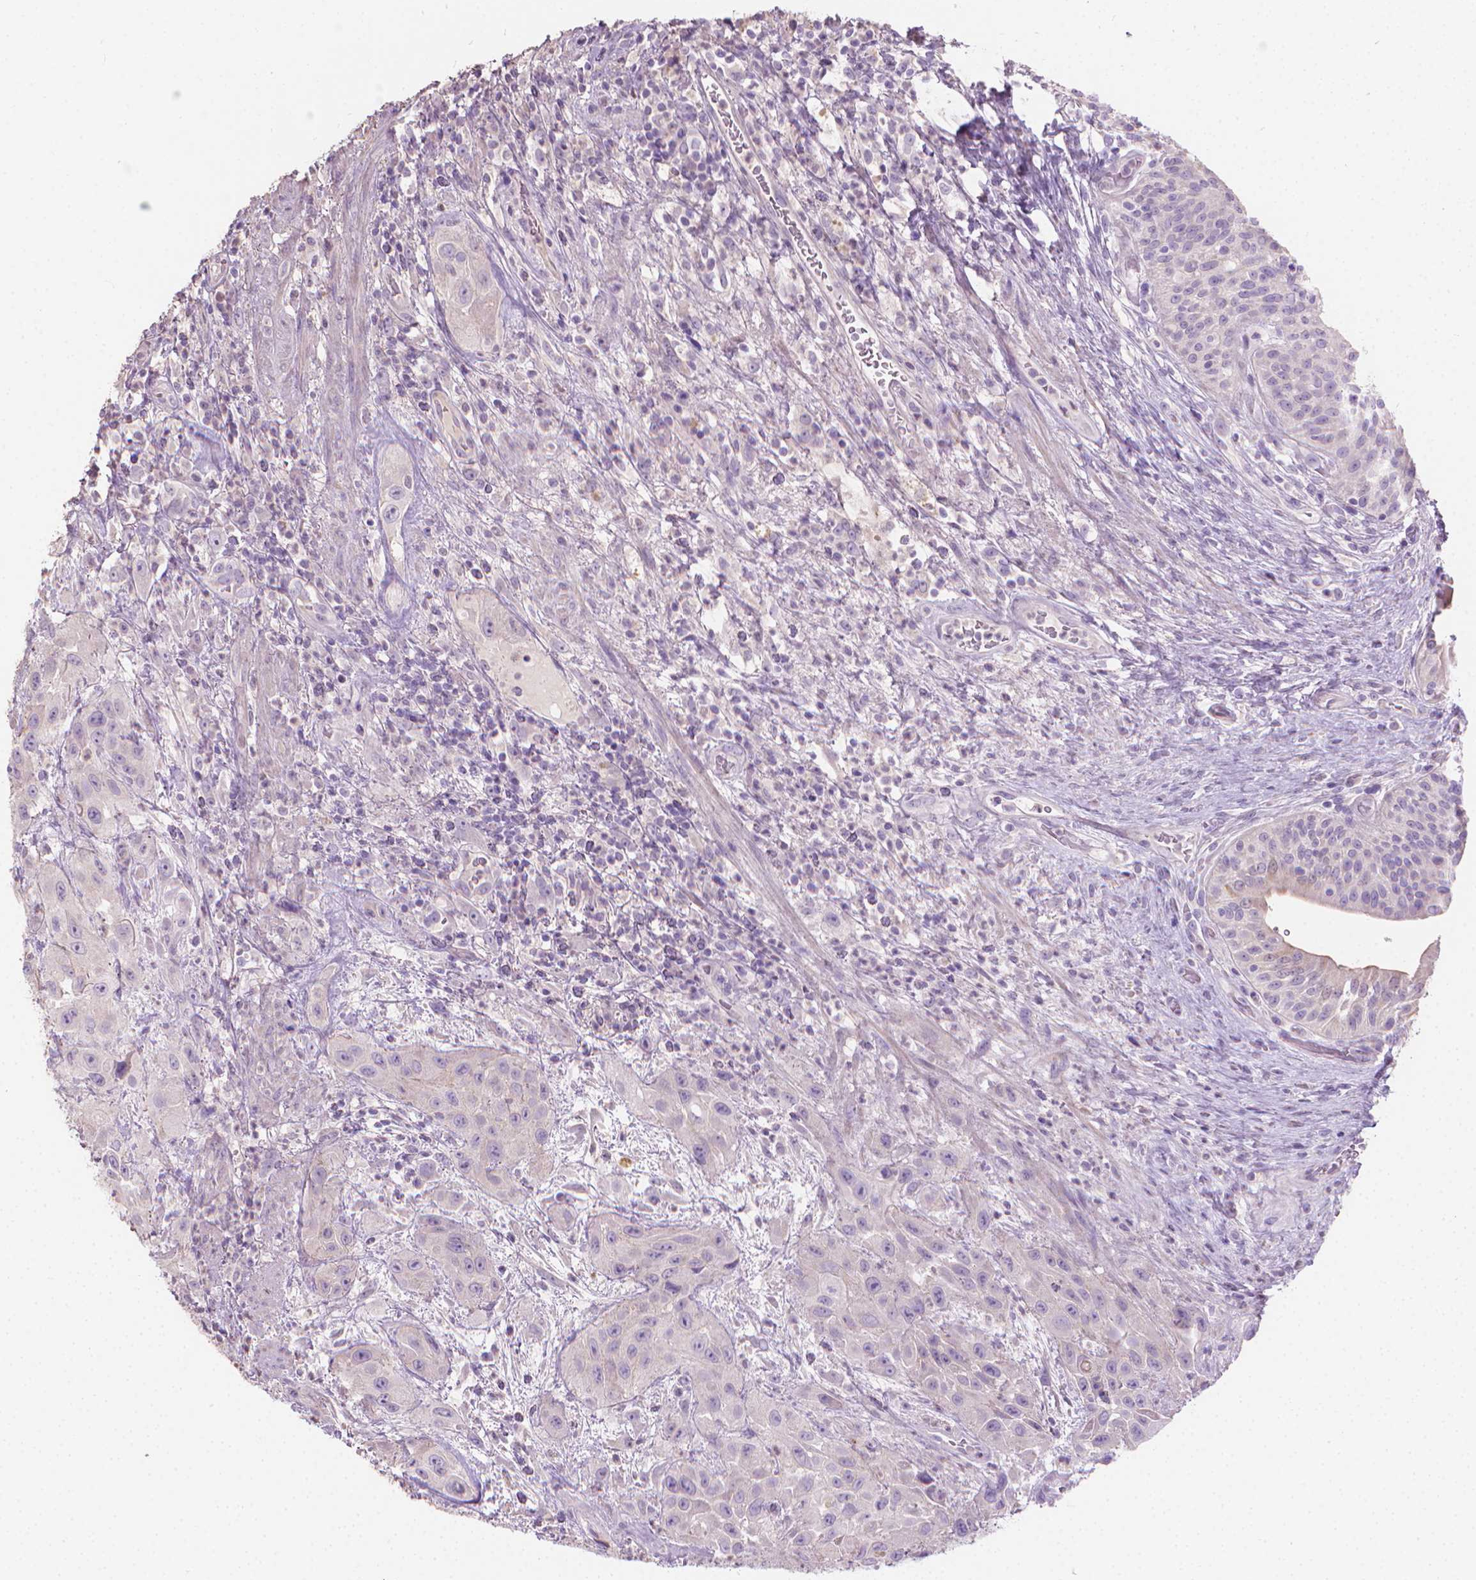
{"staining": {"intensity": "negative", "quantity": "none", "location": "none"}, "tissue": "urothelial cancer", "cell_type": "Tumor cells", "image_type": "cancer", "snomed": [{"axis": "morphology", "description": "Urothelial carcinoma, High grade"}, {"axis": "topography", "description": "Urinary bladder"}], "caption": "The IHC image has no significant positivity in tumor cells of urothelial cancer tissue.", "gene": "CABCOCO1", "patient": {"sex": "male", "age": 79}}